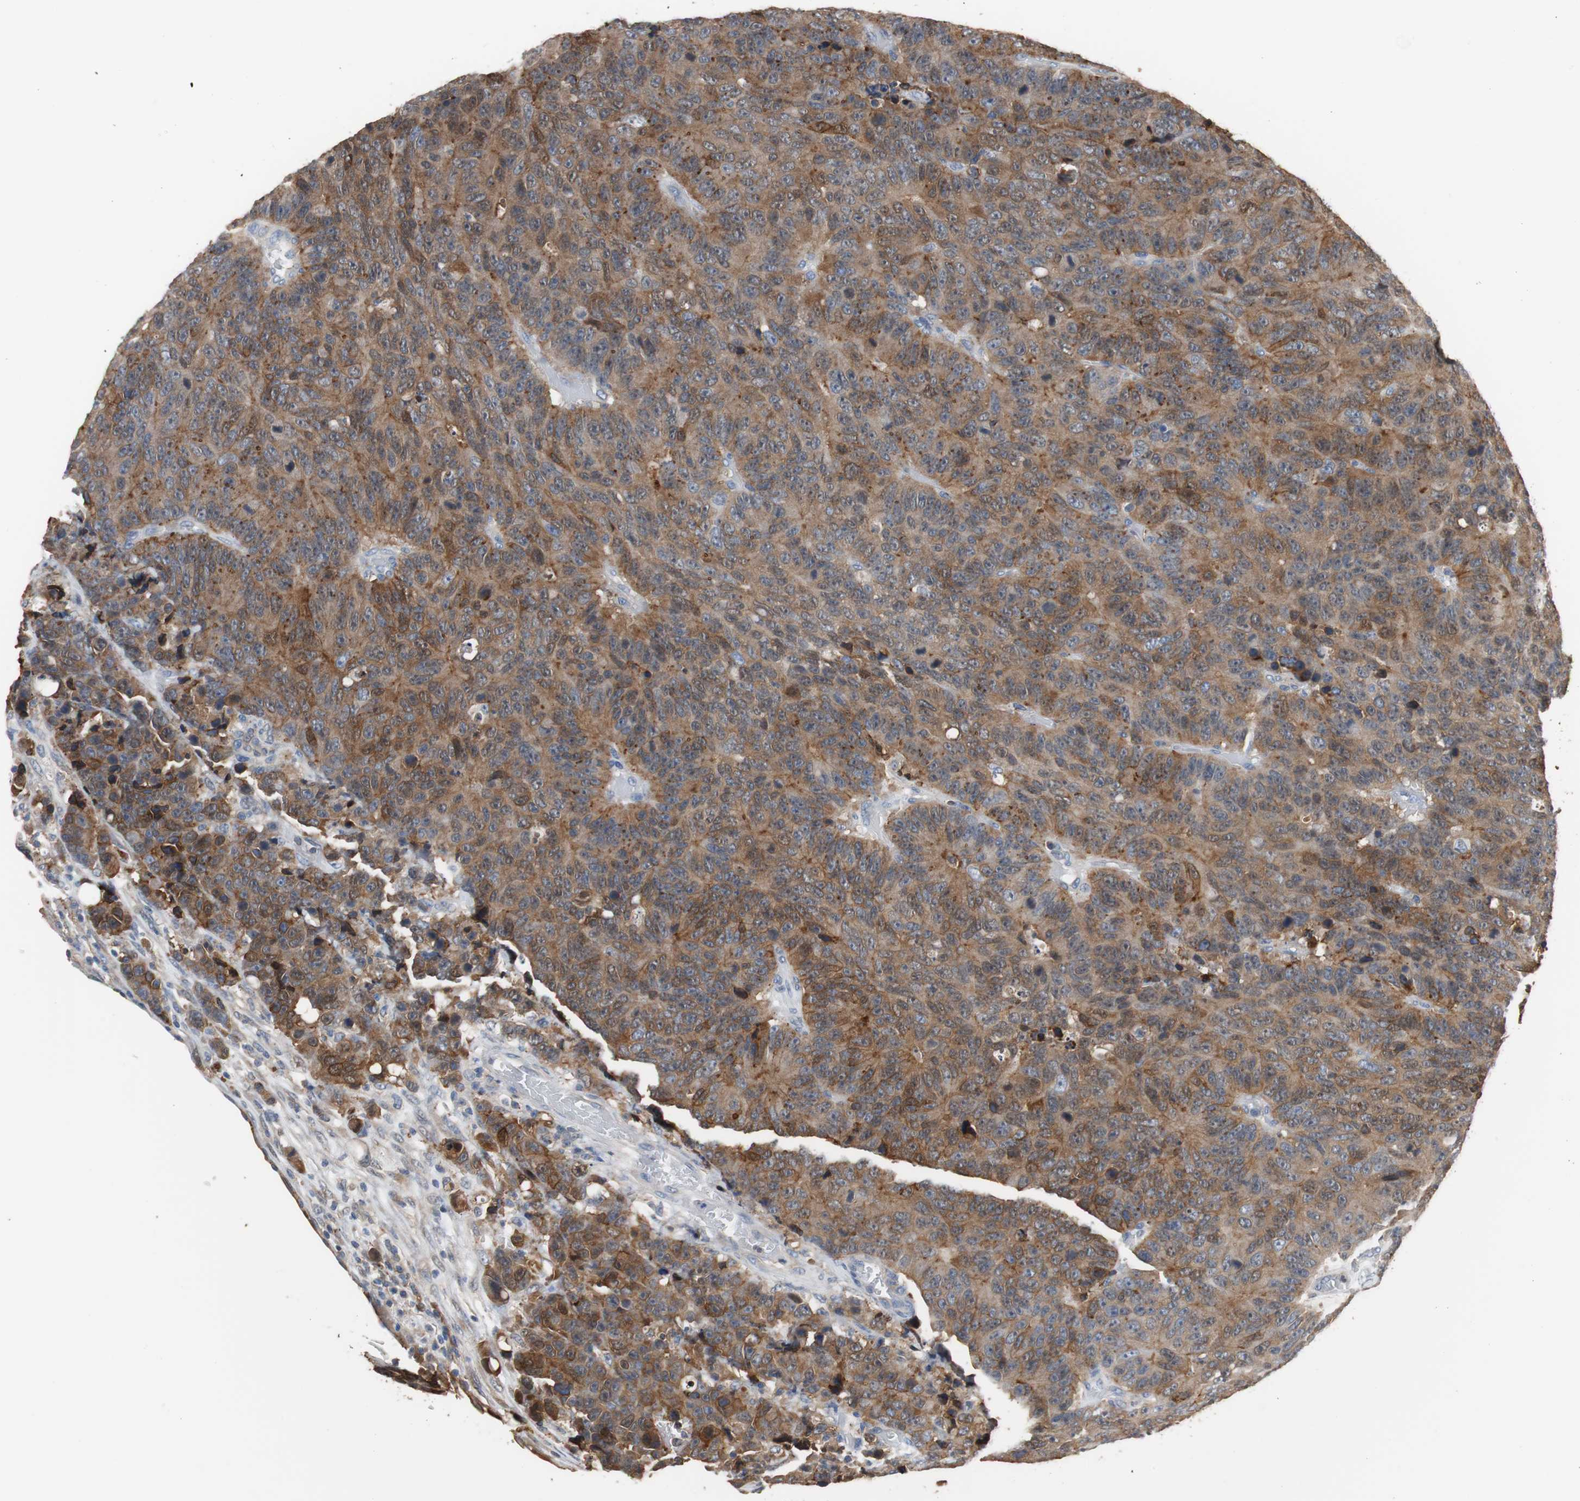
{"staining": {"intensity": "moderate", "quantity": ">75%", "location": "cytoplasmic/membranous"}, "tissue": "colorectal cancer", "cell_type": "Tumor cells", "image_type": "cancer", "snomed": [{"axis": "morphology", "description": "Adenocarcinoma, NOS"}, {"axis": "topography", "description": "Colon"}], "caption": "Immunohistochemical staining of colorectal cancer shows moderate cytoplasmic/membranous protein staining in about >75% of tumor cells.", "gene": "ANXA4", "patient": {"sex": "female", "age": 86}}